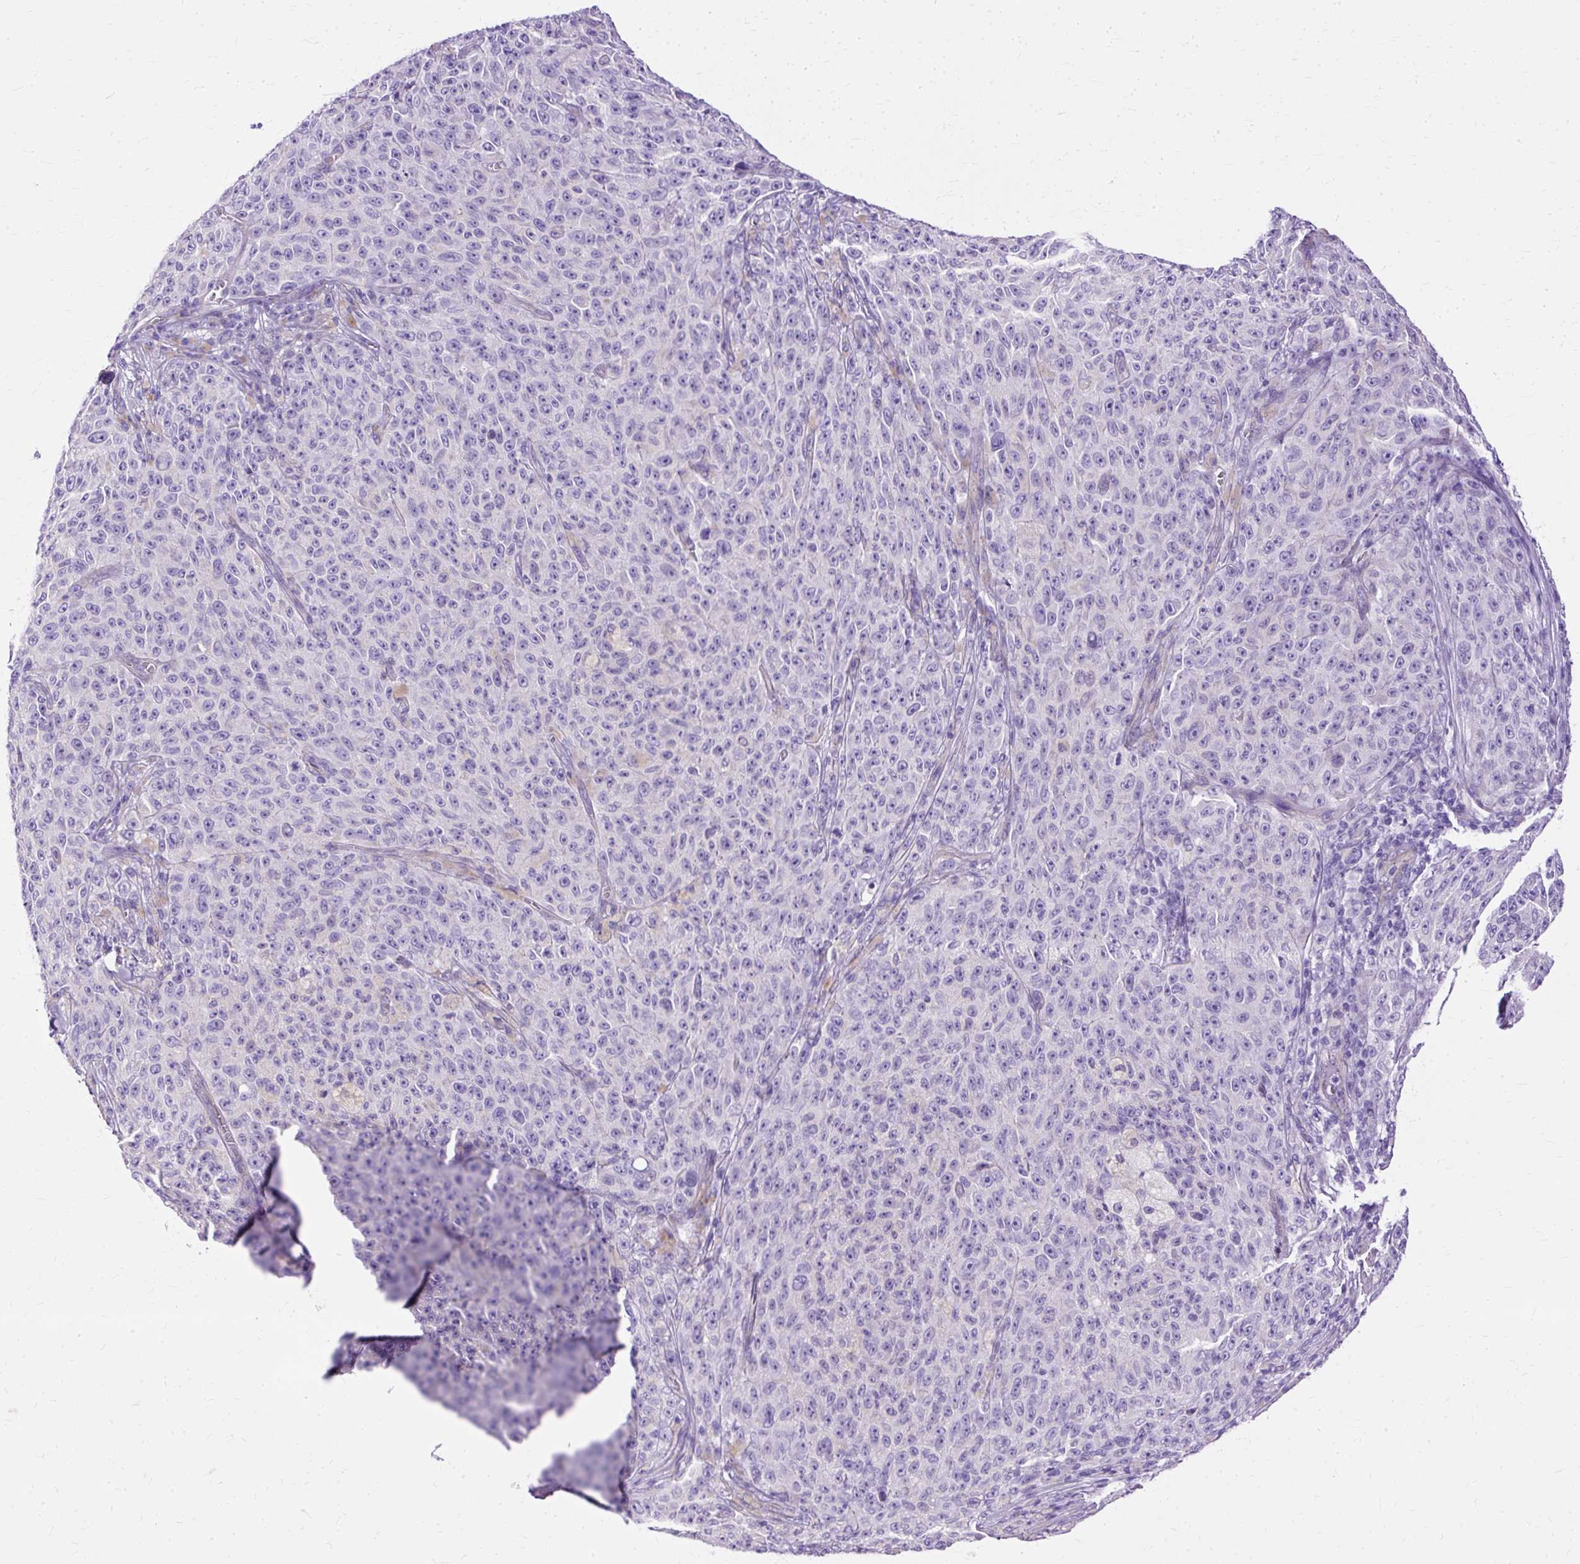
{"staining": {"intensity": "negative", "quantity": "none", "location": "none"}, "tissue": "melanoma", "cell_type": "Tumor cells", "image_type": "cancer", "snomed": [{"axis": "morphology", "description": "Malignant melanoma, NOS"}, {"axis": "topography", "description": "Skin"}], "caption": "This is a photomicrograph of immunohistochemistry staining of melanoma, which shows no staining in tumor cells.", "gene": "MYO6", "patient": {"sex": "female", "age": 82}}